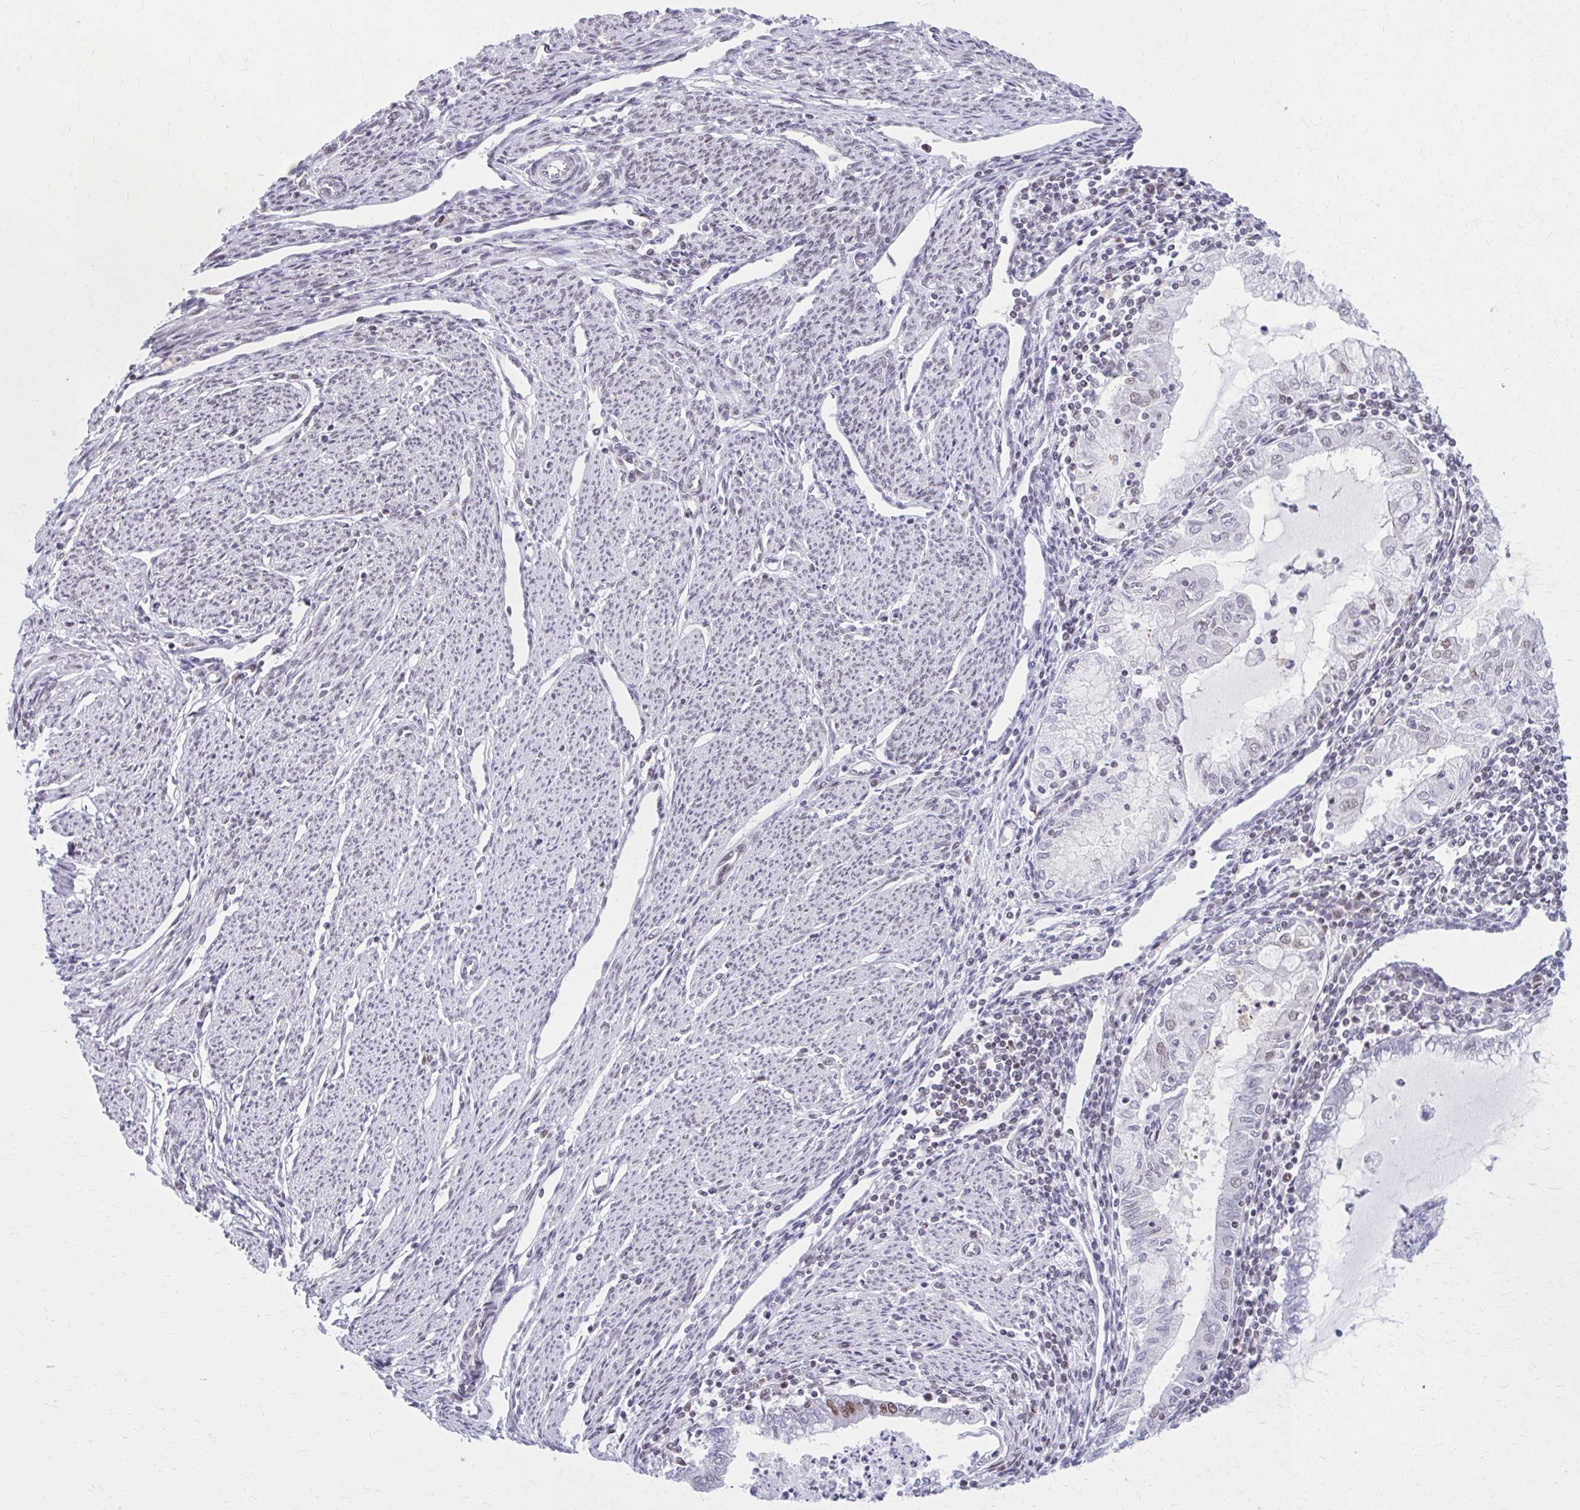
{"staining": {"intensity": "moderate", "quantity": "<25%", "location": "nuclear"}, "tissue": "endometrial cancer", "cell_type": "Tumor cells", "image_type": "cancer", "snomed": [{"axis": "morphology", "description": "Adenocarcinoma, NOS"}, {"axis": "topography", "description": "Endometrium"}], "caption": "Endometrial cancer stained for a protein (brown) exhibits moderate nuclear positive staining in about <25% of tumor cells.", "gene": "PABIR1", "patient": {"sex": "female", "age": 79}}